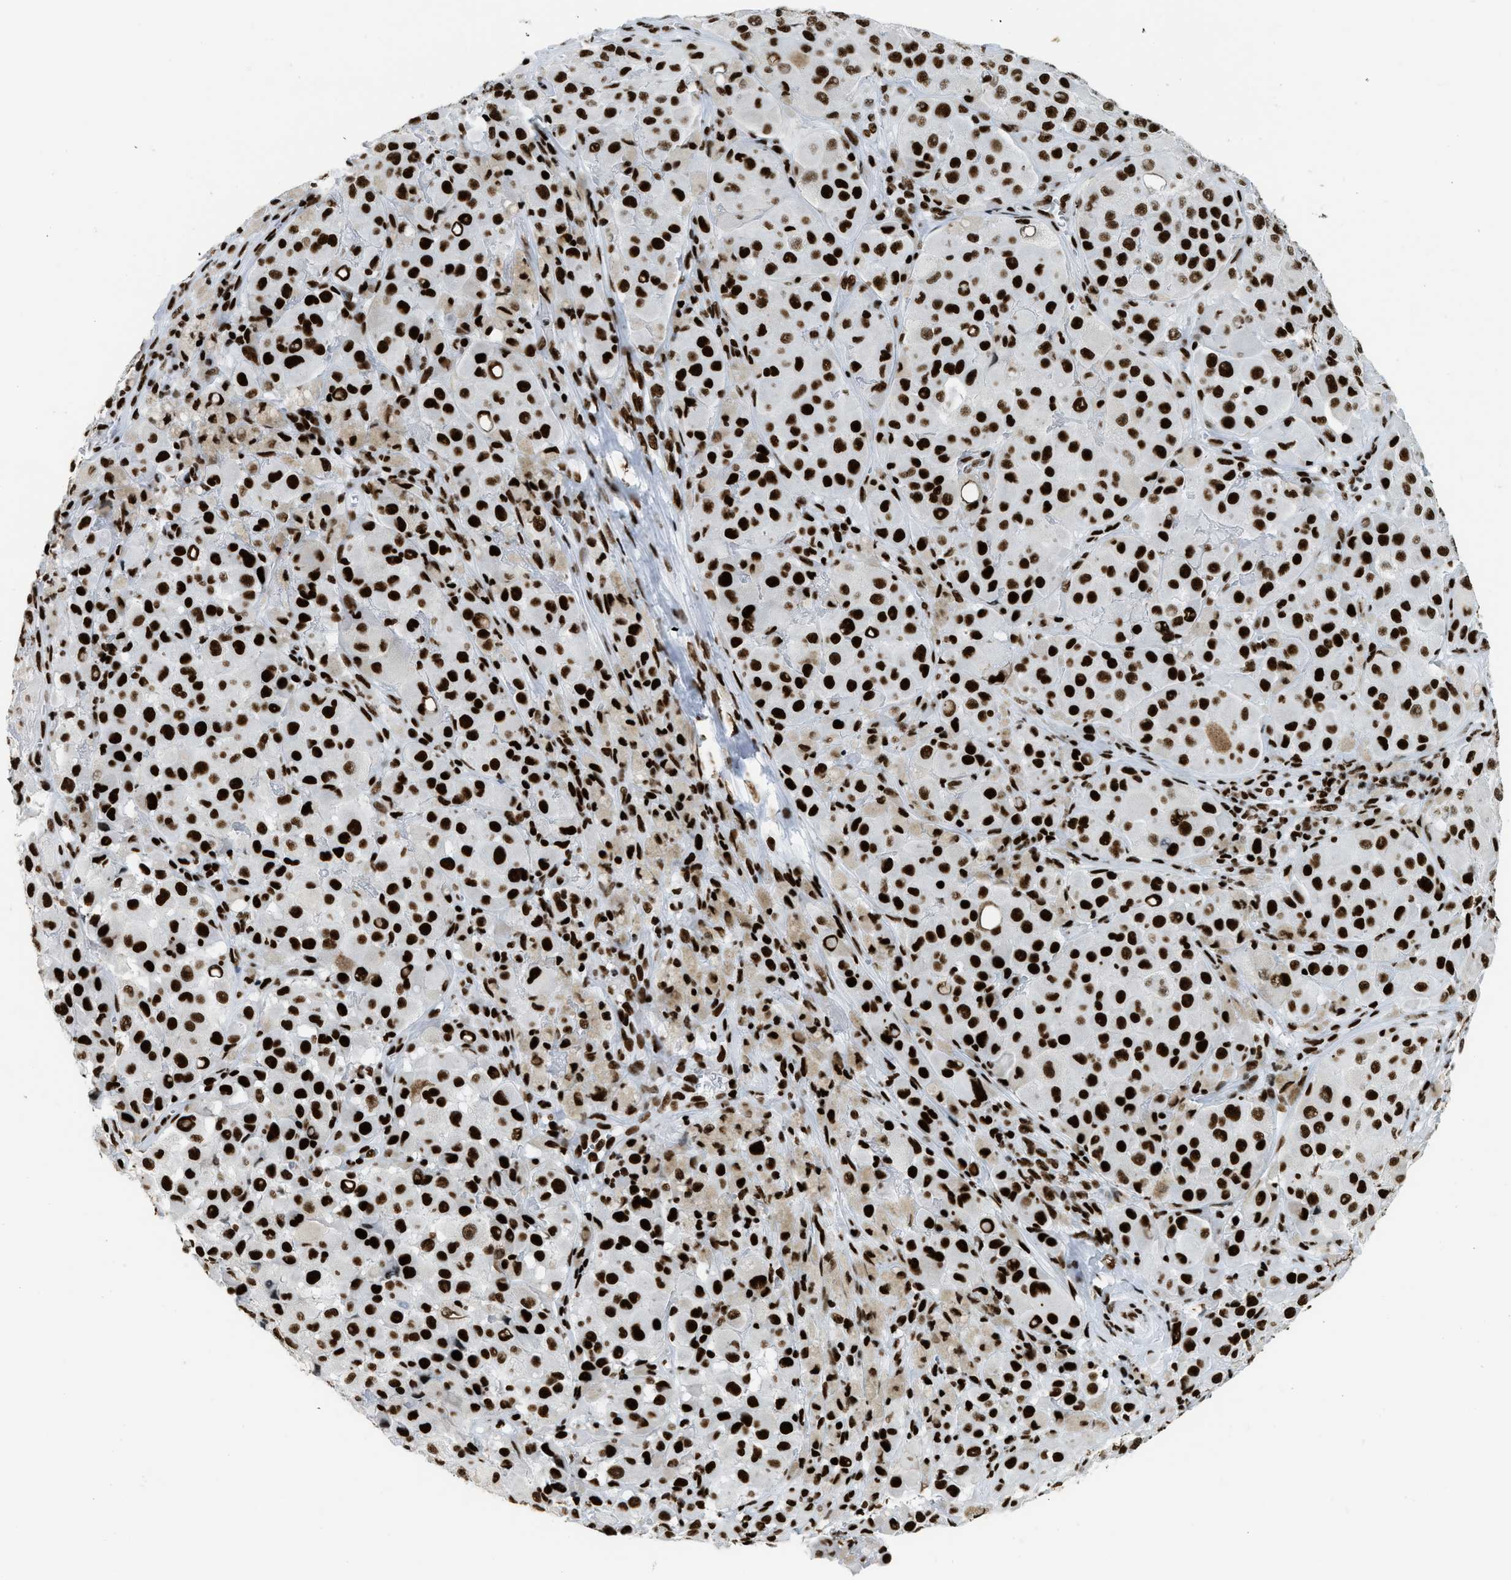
{"staining": {"intensity": "strong", "quantity": ">75%", "location": "nuclear"}, "tissue": "melanoma", "cell_type": "Tumor cells", "image_type": "cancer", "snomed": [{"axis": "morphology", "description": "Malignant melanoma, NOS"}, {"axis": "topography", "description": "Skin"}], "caption": "Protein staining of malignant melanoma tissue demonstrates strong nuclear positivity in about >75% of tumor cells.", "gene": "PIF1", "patient": {"sex": "male", "age": 84}}